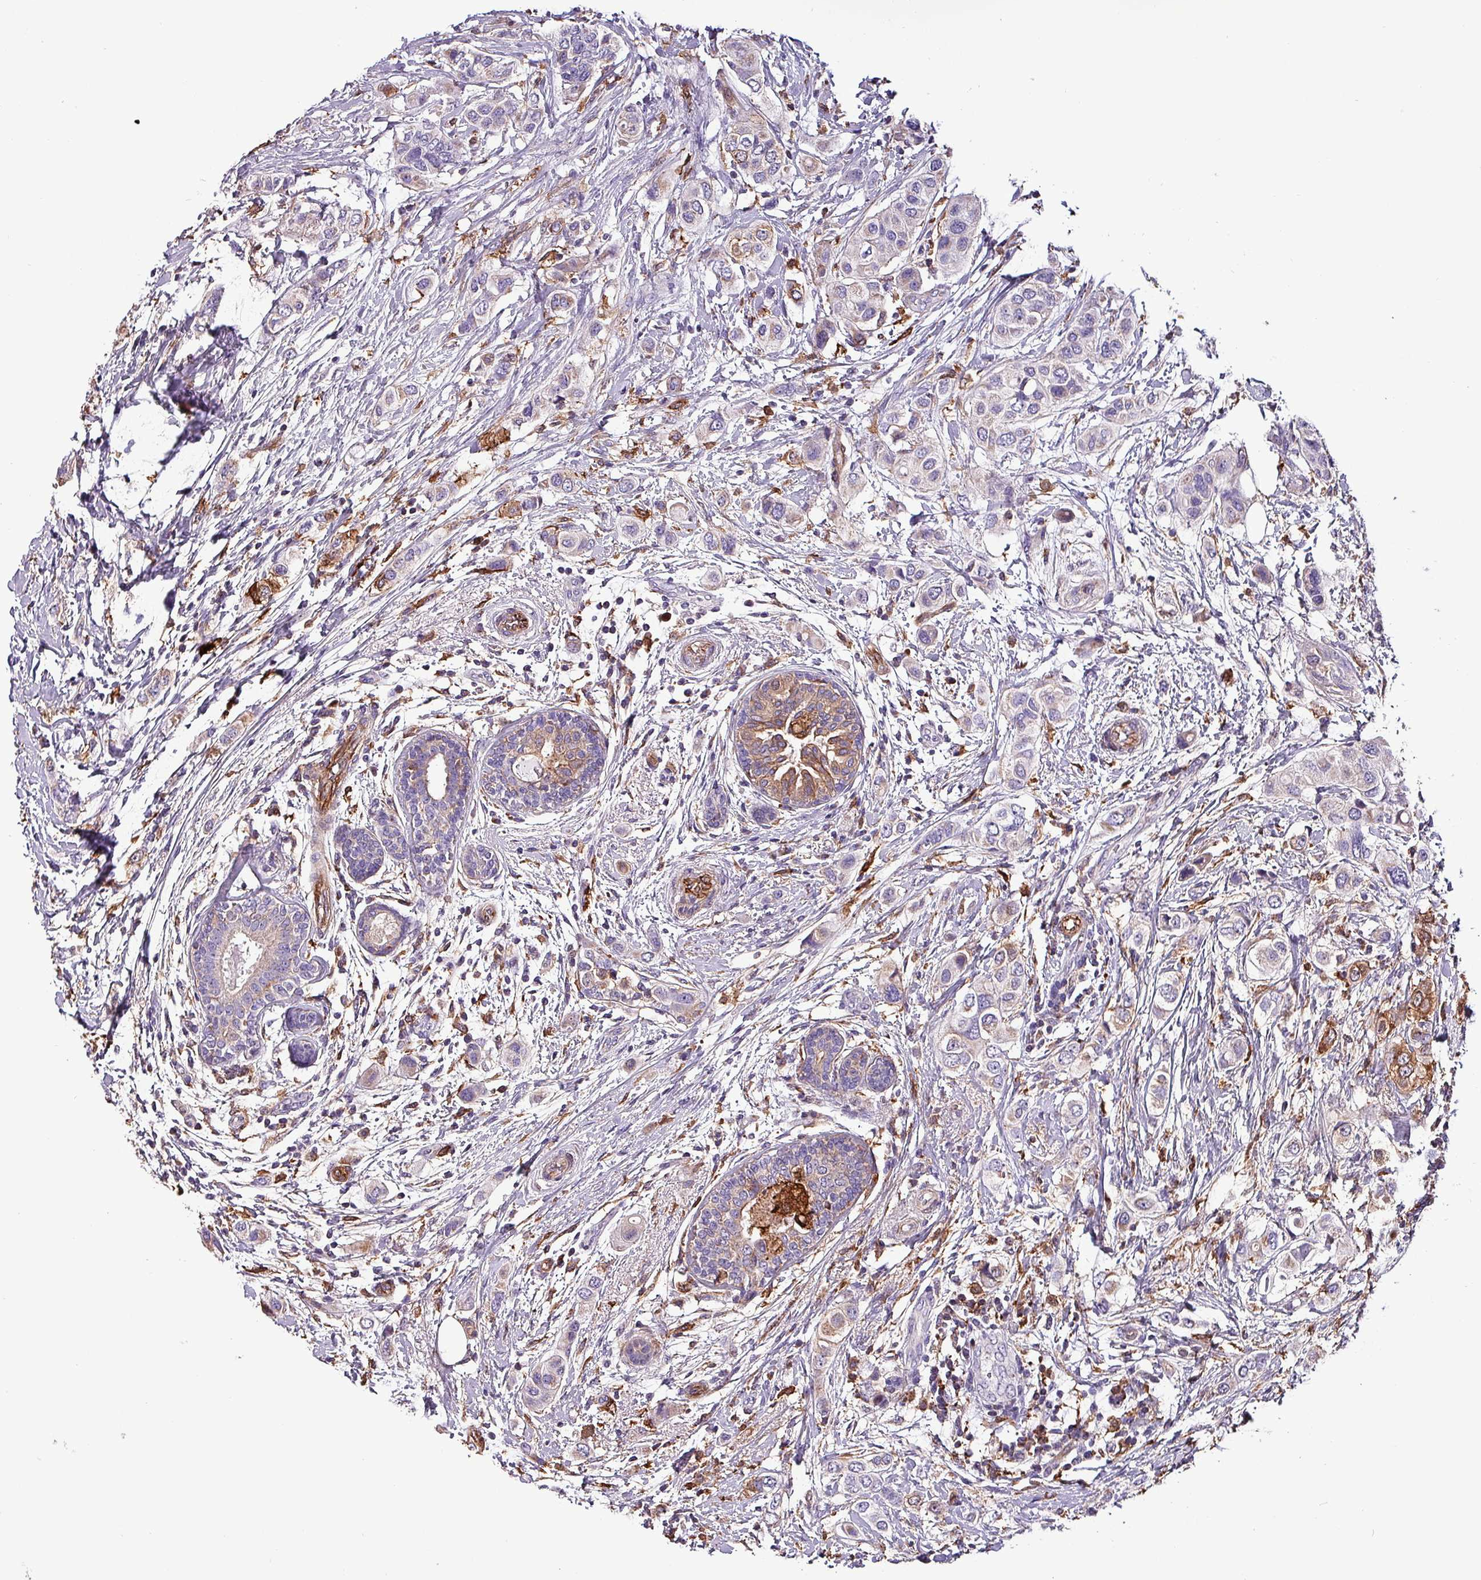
{"staining": {"intensity": "moderate", "quantity": "<25%", "location": "cytoplasmic/membranous"}, "tissue": "breast cancer", "cell_type": "Tumor cells", "image_type": "cancer", "snomed": [{"axis": "morphology", "description": "Lobular carcinoma"}, {"axis": "topography", "description": "Breast"}], "caption": "Protein staining of breast cancer tissue exhibits moderate cytoplasmic/membranous staining in about <25% of tumor cells.", "gene": "SCIN", "patient": {"sex": "female", "age": 51}}